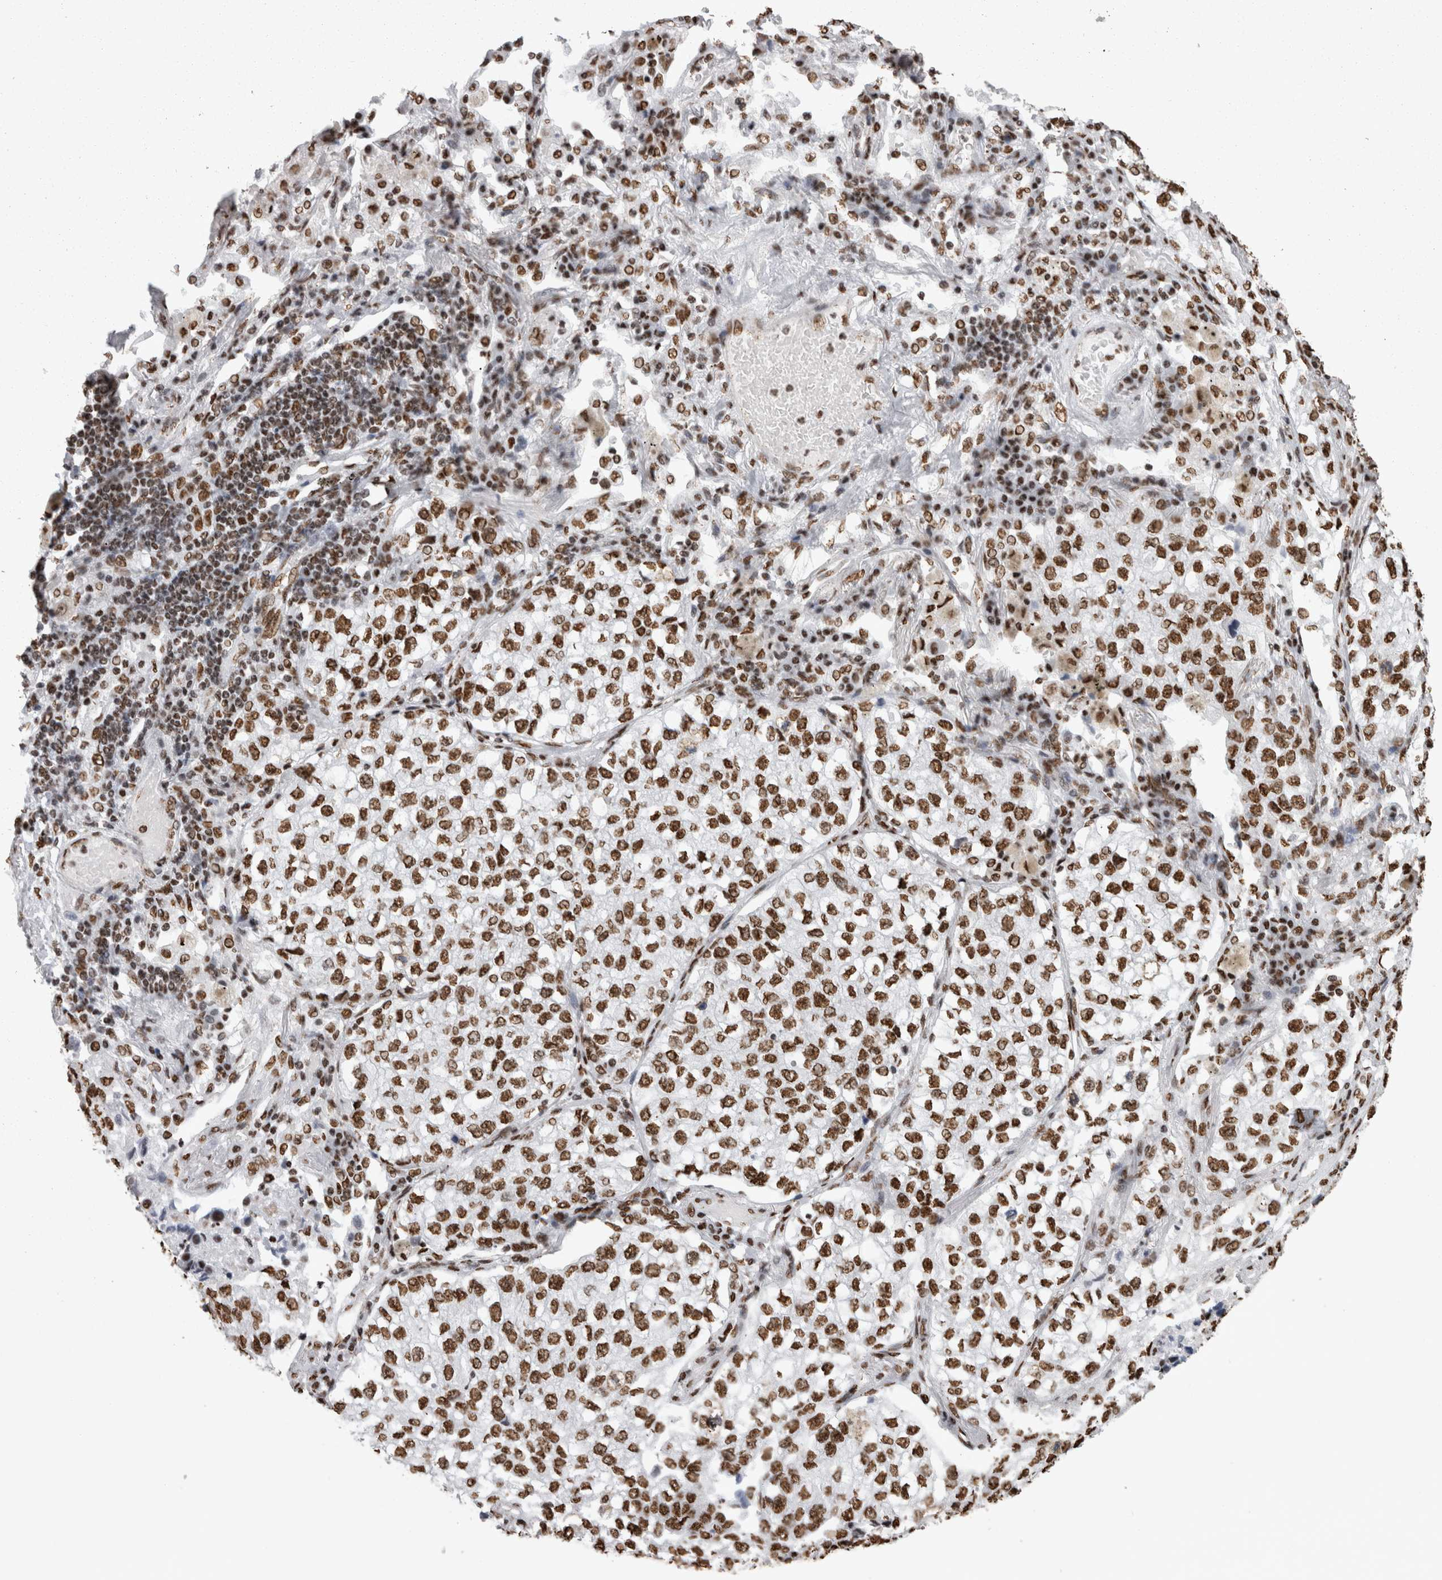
{"staining": {"intensity": "strong", "quantity": ">75%", "location": "nuclear"}, "tissue": "lung cancer", "cell_type": "Tumor cells", "image_type": "cancer", "snomed": [{"axis": "morphology", "description": "Adenocarcinoma, NOS"}, {"axis": "topography", "description": "Lung"}], "caption": "Human lung cancer (adenocarcinoma) stained for a protein (brown) exhibits strong nuclear positive expression in about >75% of tumor cells.", "gene": "HNRNPM", "patient": {"sex": "male", "age": 63}}